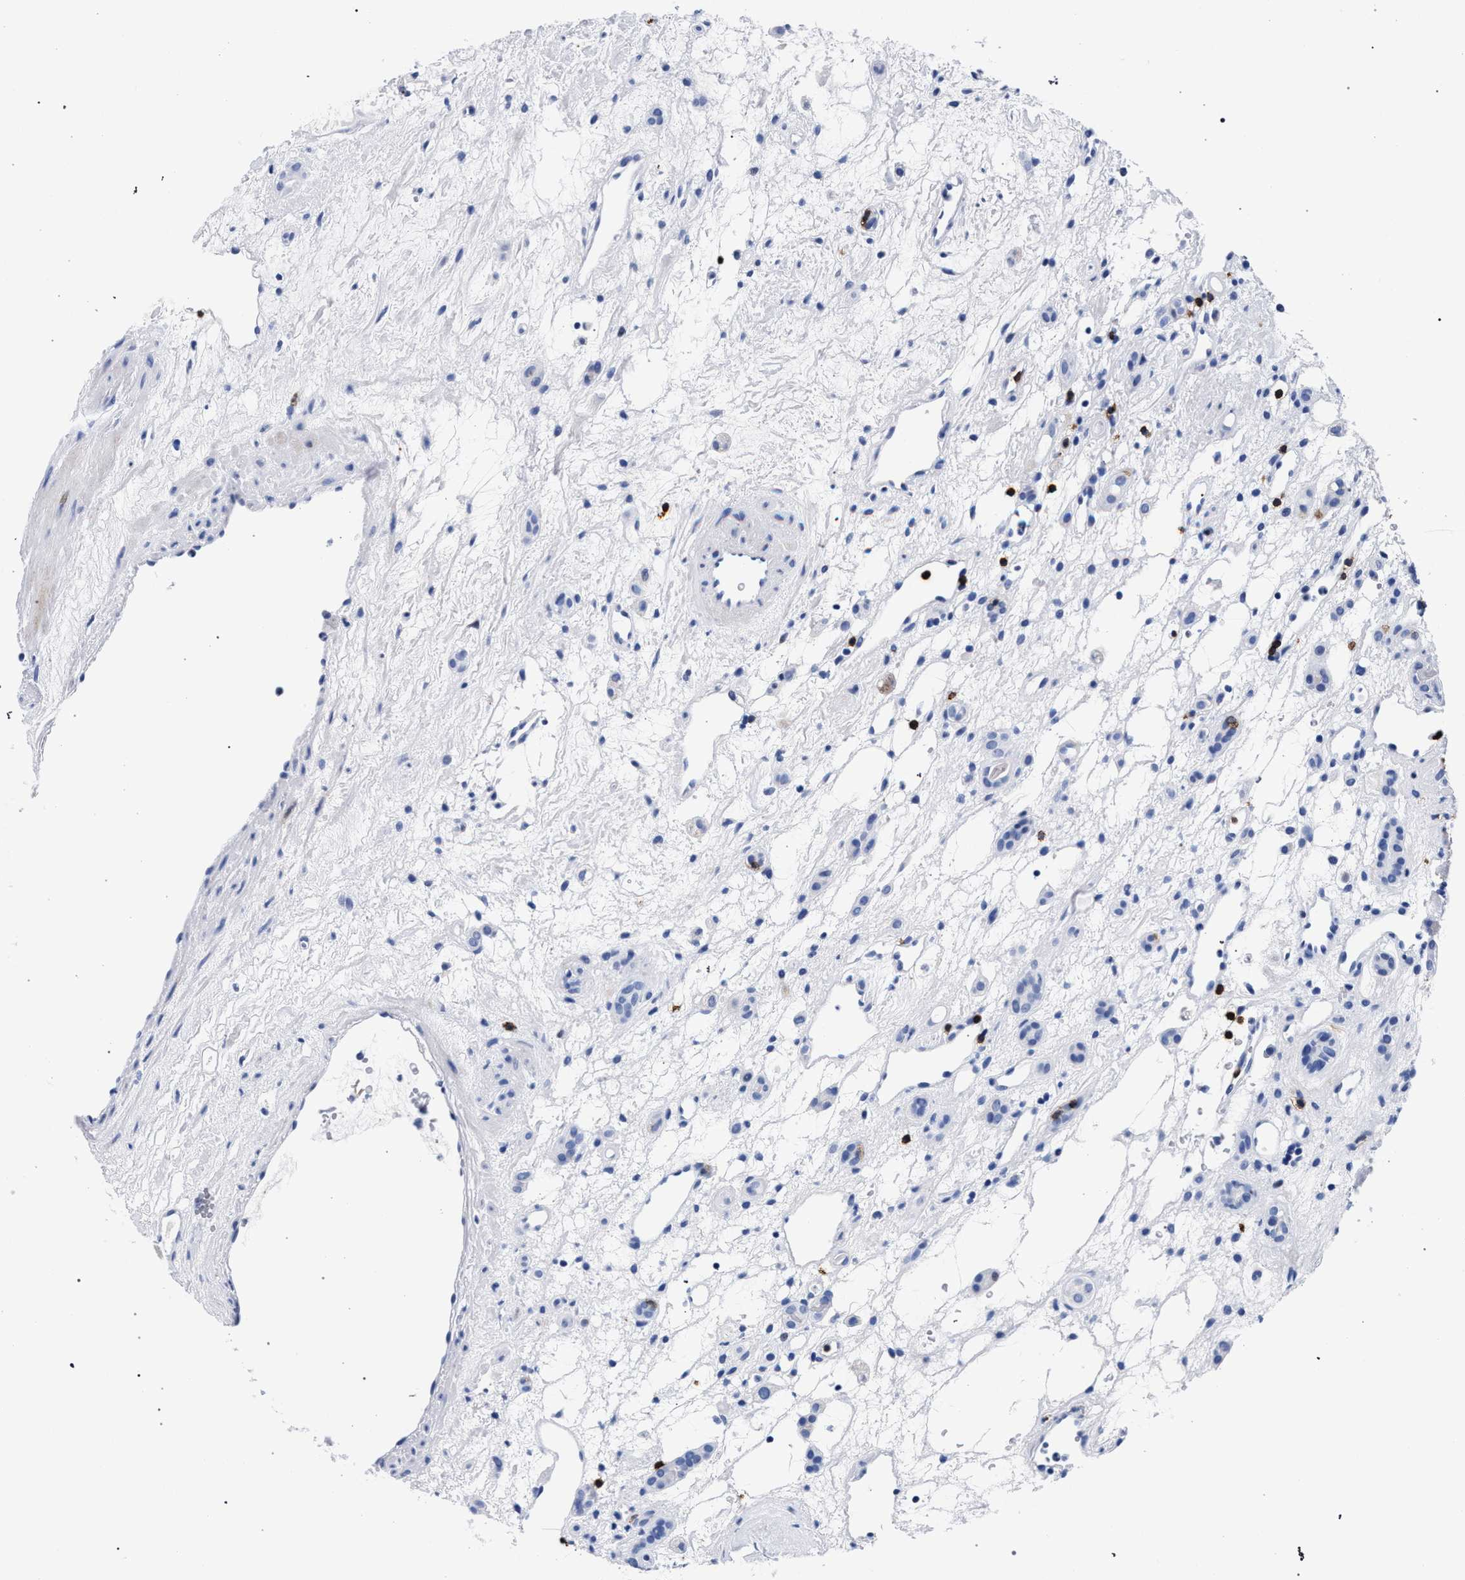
{"staining": {"intensity": "negative", "quantity": "none", "location": "none"}, "tissue": "renal cancer", "cell_type": "Tumor cells", "image_type": "cancer", "snomed": [{"axis": "morphology", "description": "Adenocarcinoma, NOS"}, {"axis": "topography", "description": "Kidney"}], "caption": "This is an immunohistochemistry (IHC) histopathology image of renal adenocarcinoma. There is no expression in tumor cells.", "gene": "KLRK1", "patient": {"sex": "female", "age": 60}}